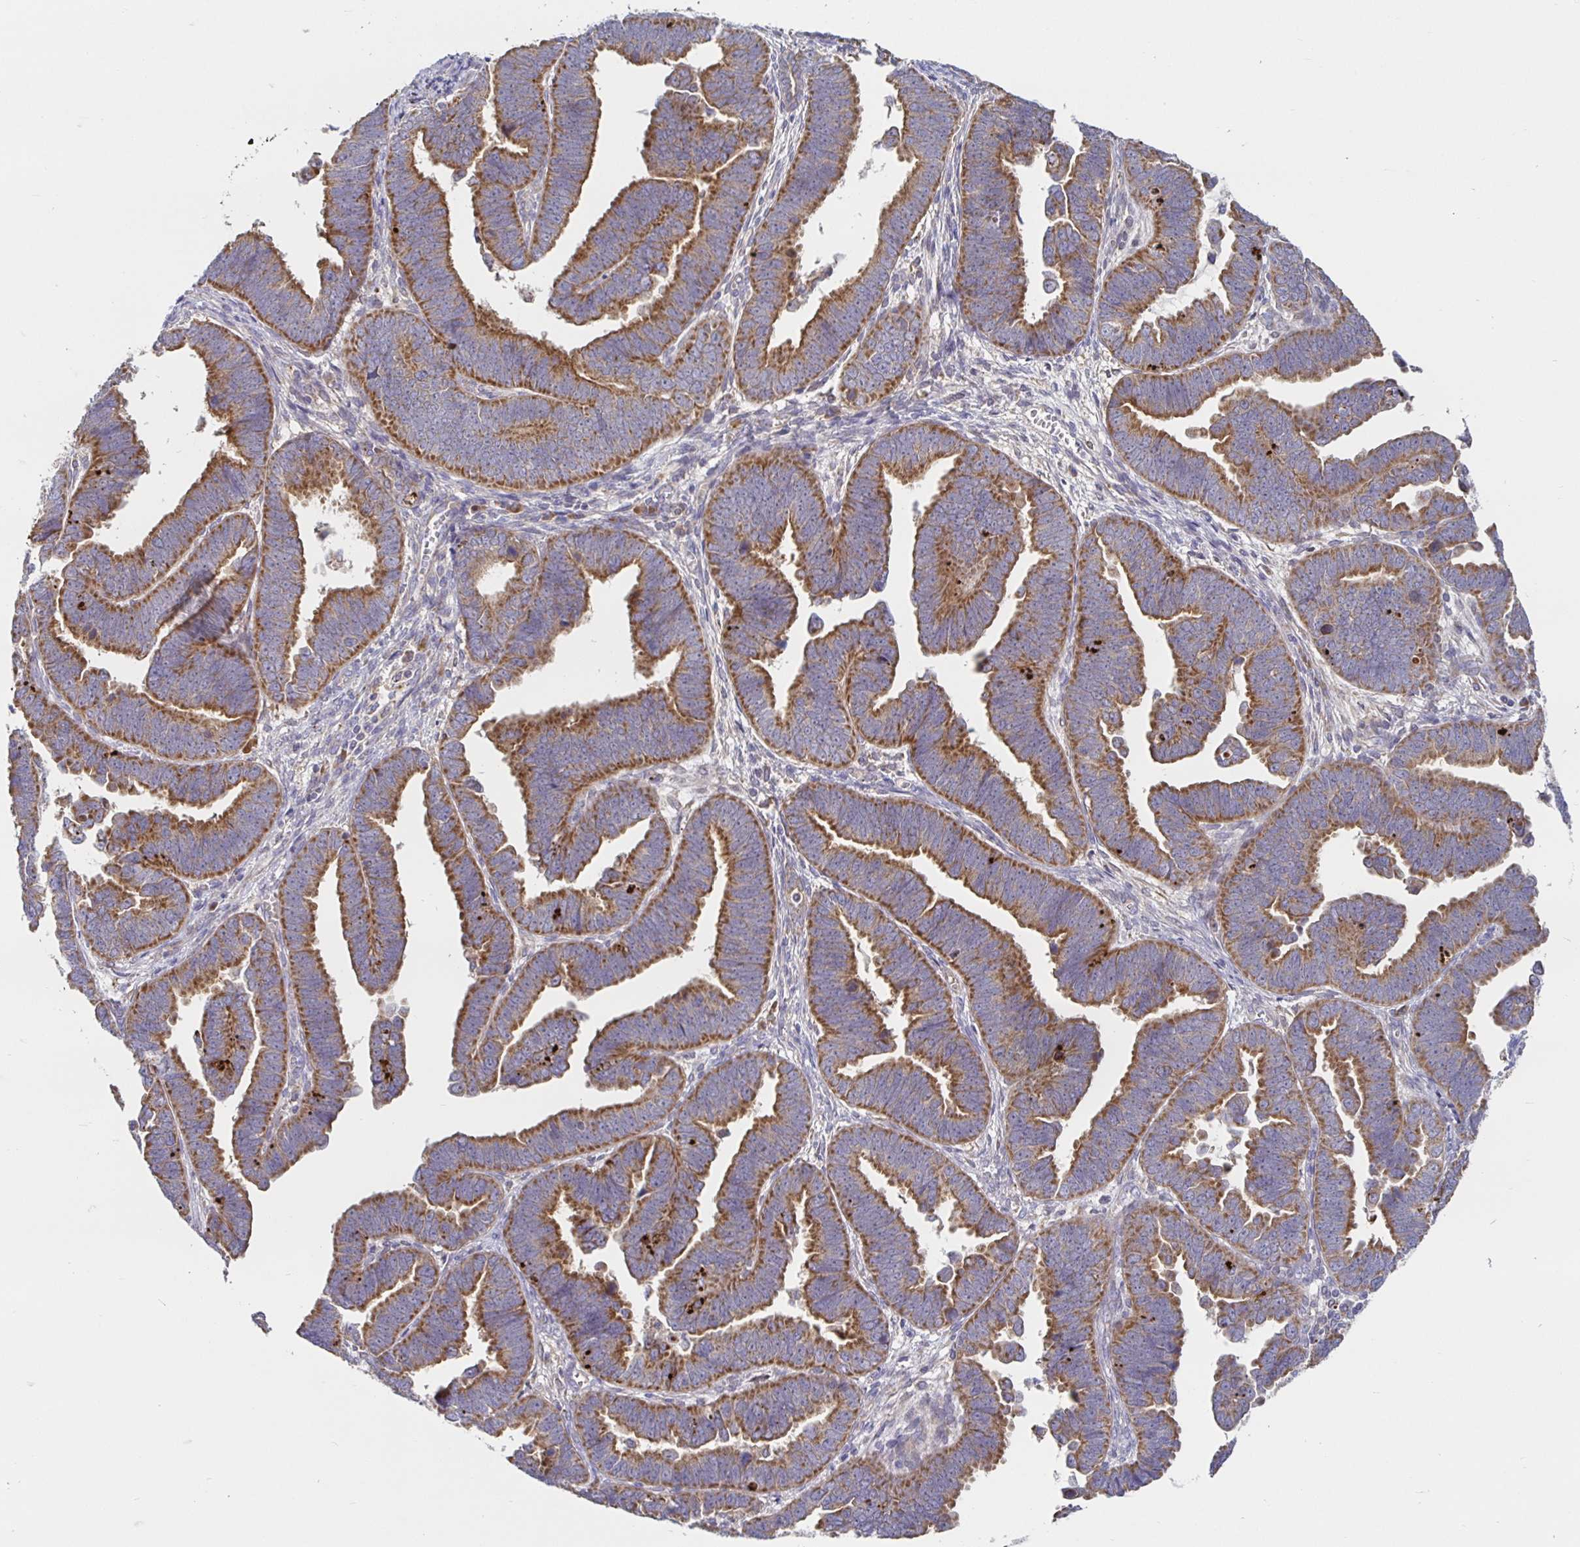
{"staining": {"intensity": "strong", "quantity": ">75%", "location": "cytoplasmic/membranous"}, "tissue": "endometrial cancer", "cell_type": "Tumor cells", "image_type": "cancer", "snomed": [{"axis": "morphology", "description": "Adenocarcinoma, NOS"}, {"axis": "topography", "description": "Endometrium"}], "caption": "Endometrial cancer (adenocarcinoma) was stained to show a protein in brown. There is high levels of strong cytoplasmic/membranous staining in about >75% of tumor cells.", "gene": "PRDX3", "patient": {"sex": "female", "age": 75}}